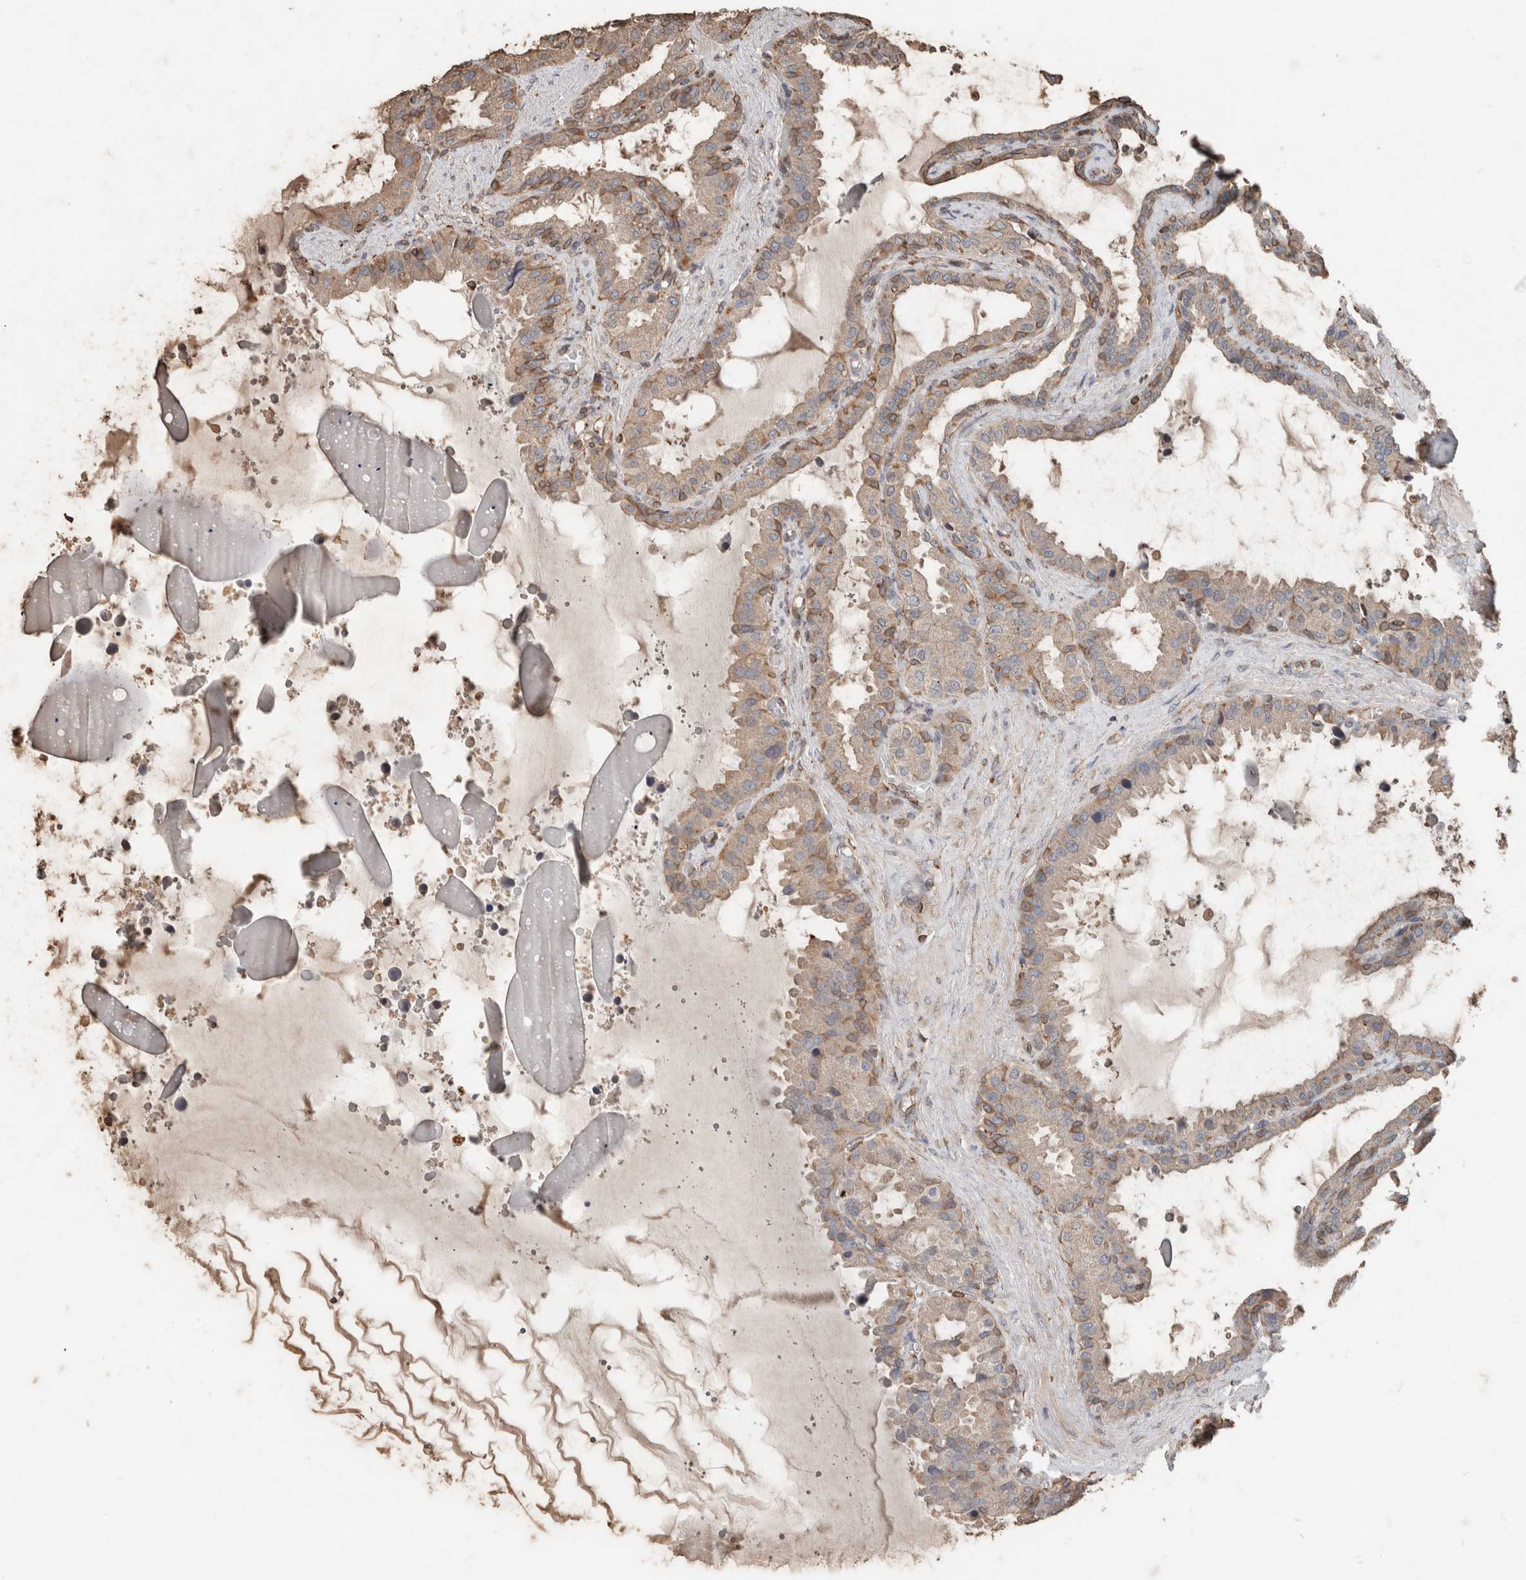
{"staining": {"intensity": "weak", "quantity": ">75%", "location": "cytoplasmic/membranous"}, "tissue": "seminal vesicle", "cell_type": "Glandular cells", "image_type": "normal", "snomed": [{"axis": "morphology", "description": "Normal tissue, NOS"}, {"axis": "topography", "description": "Seminal veicle"}], "caption": "IHC image of unremarkable seminal vesicle: human seminal vesicle stained using IHC shows low levels of weak protein expression localized specifically in the cytoplasmic/membranous of glandular cells, appearing as a cytoplasmic/membranous brown color.", "gene": "ERAP2", "patient": {"sex": "male", "age": 46}}